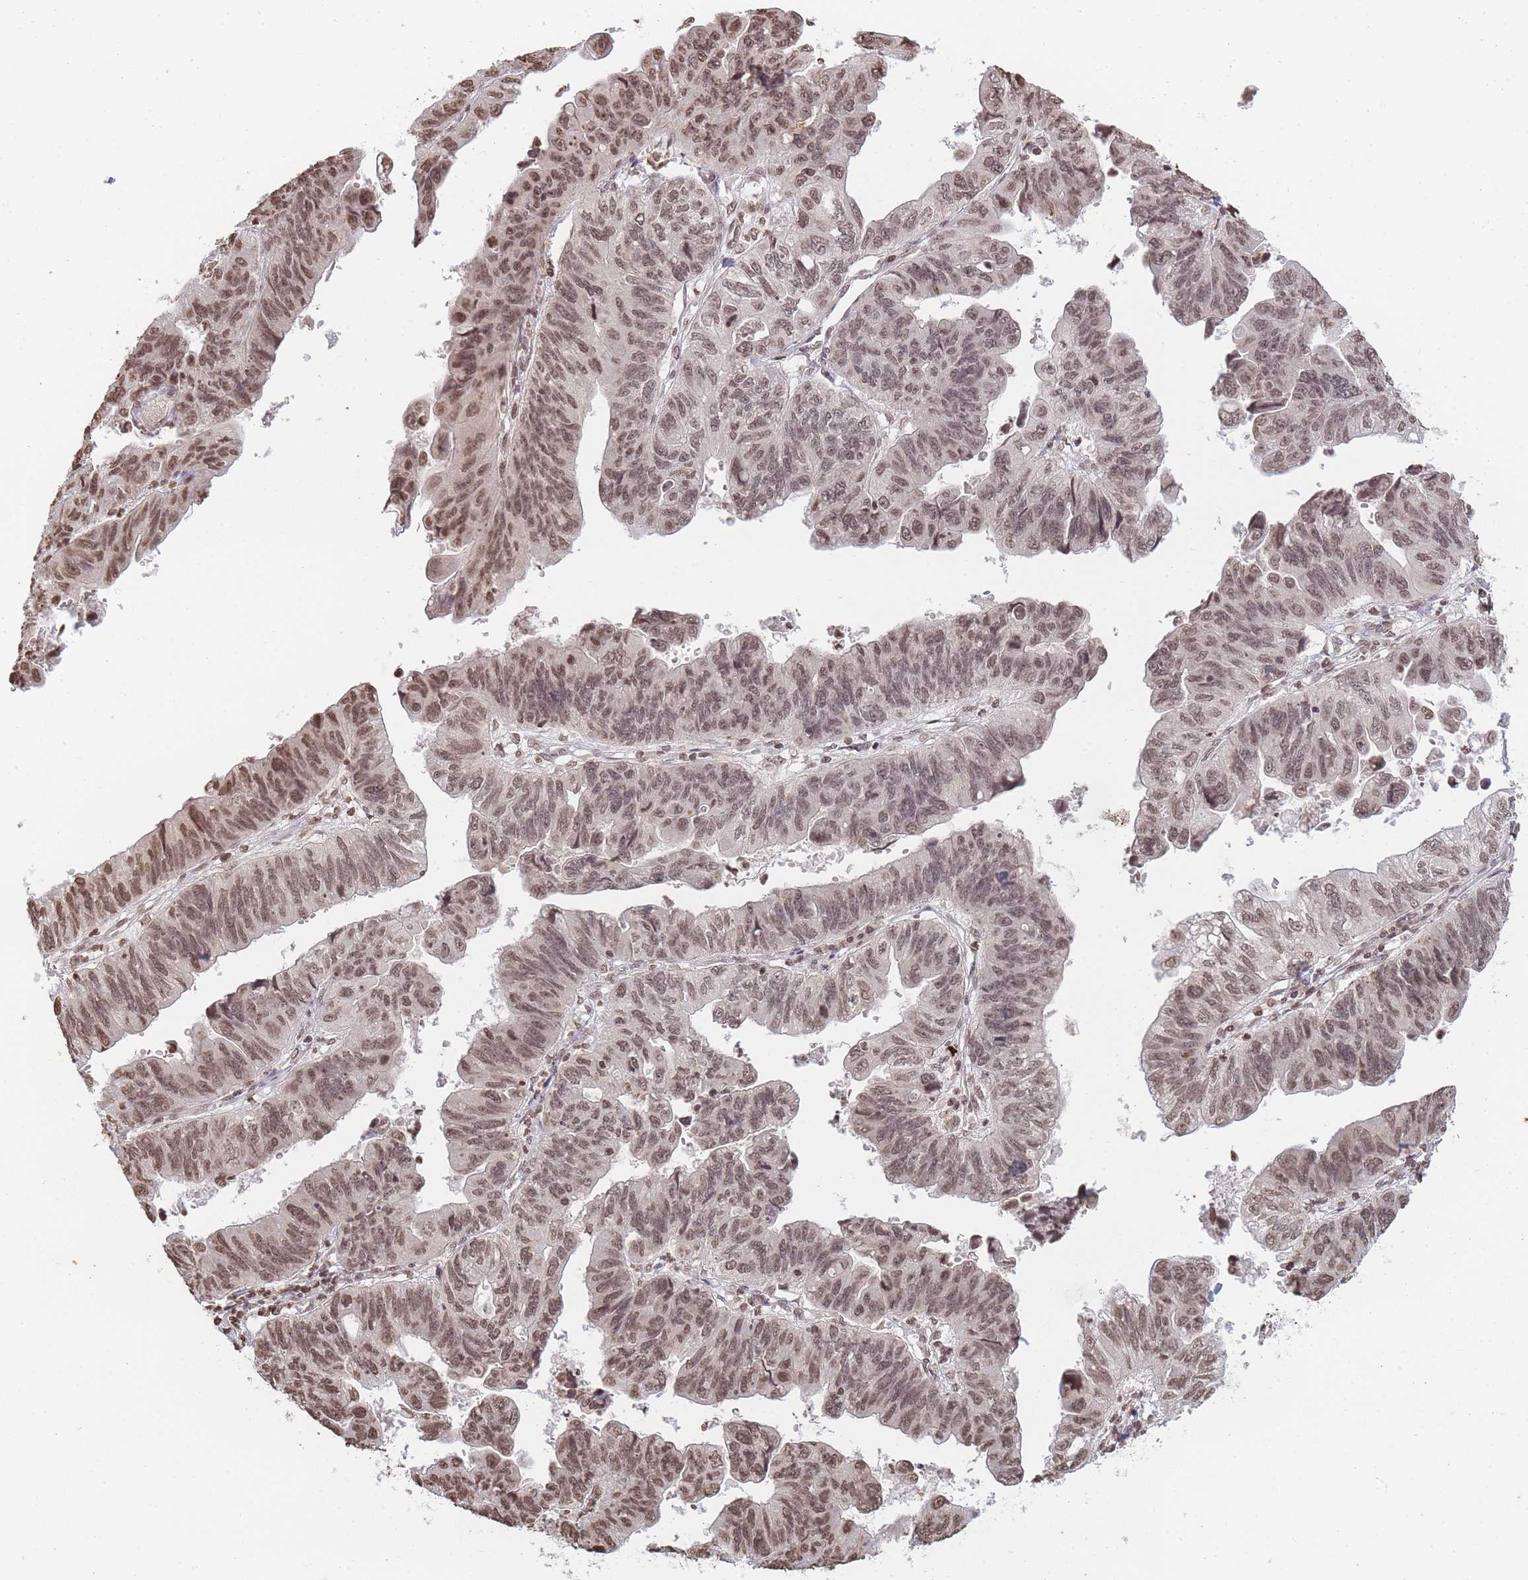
{"staining": {"intensity": "moderate", "quantity": ">75%", "location": "nuclear"}, "tissue": "stomach cancer", "cell_type": "Tumor cells", "image_type": "cancer", "snomed": [{"axis": "morphology", "description": "Adenocarcinoma, NOS"}, {"axis": "topography", "description": "Stomach"}], "caption": "Human stomach cancer (adenocarcinoma) stained for a protein (brown) shows moderate nuclear positive expression in about >75% of tumor cells.", "gene": "WWTR1", "patient": {"sex": "male", "age": 59}}